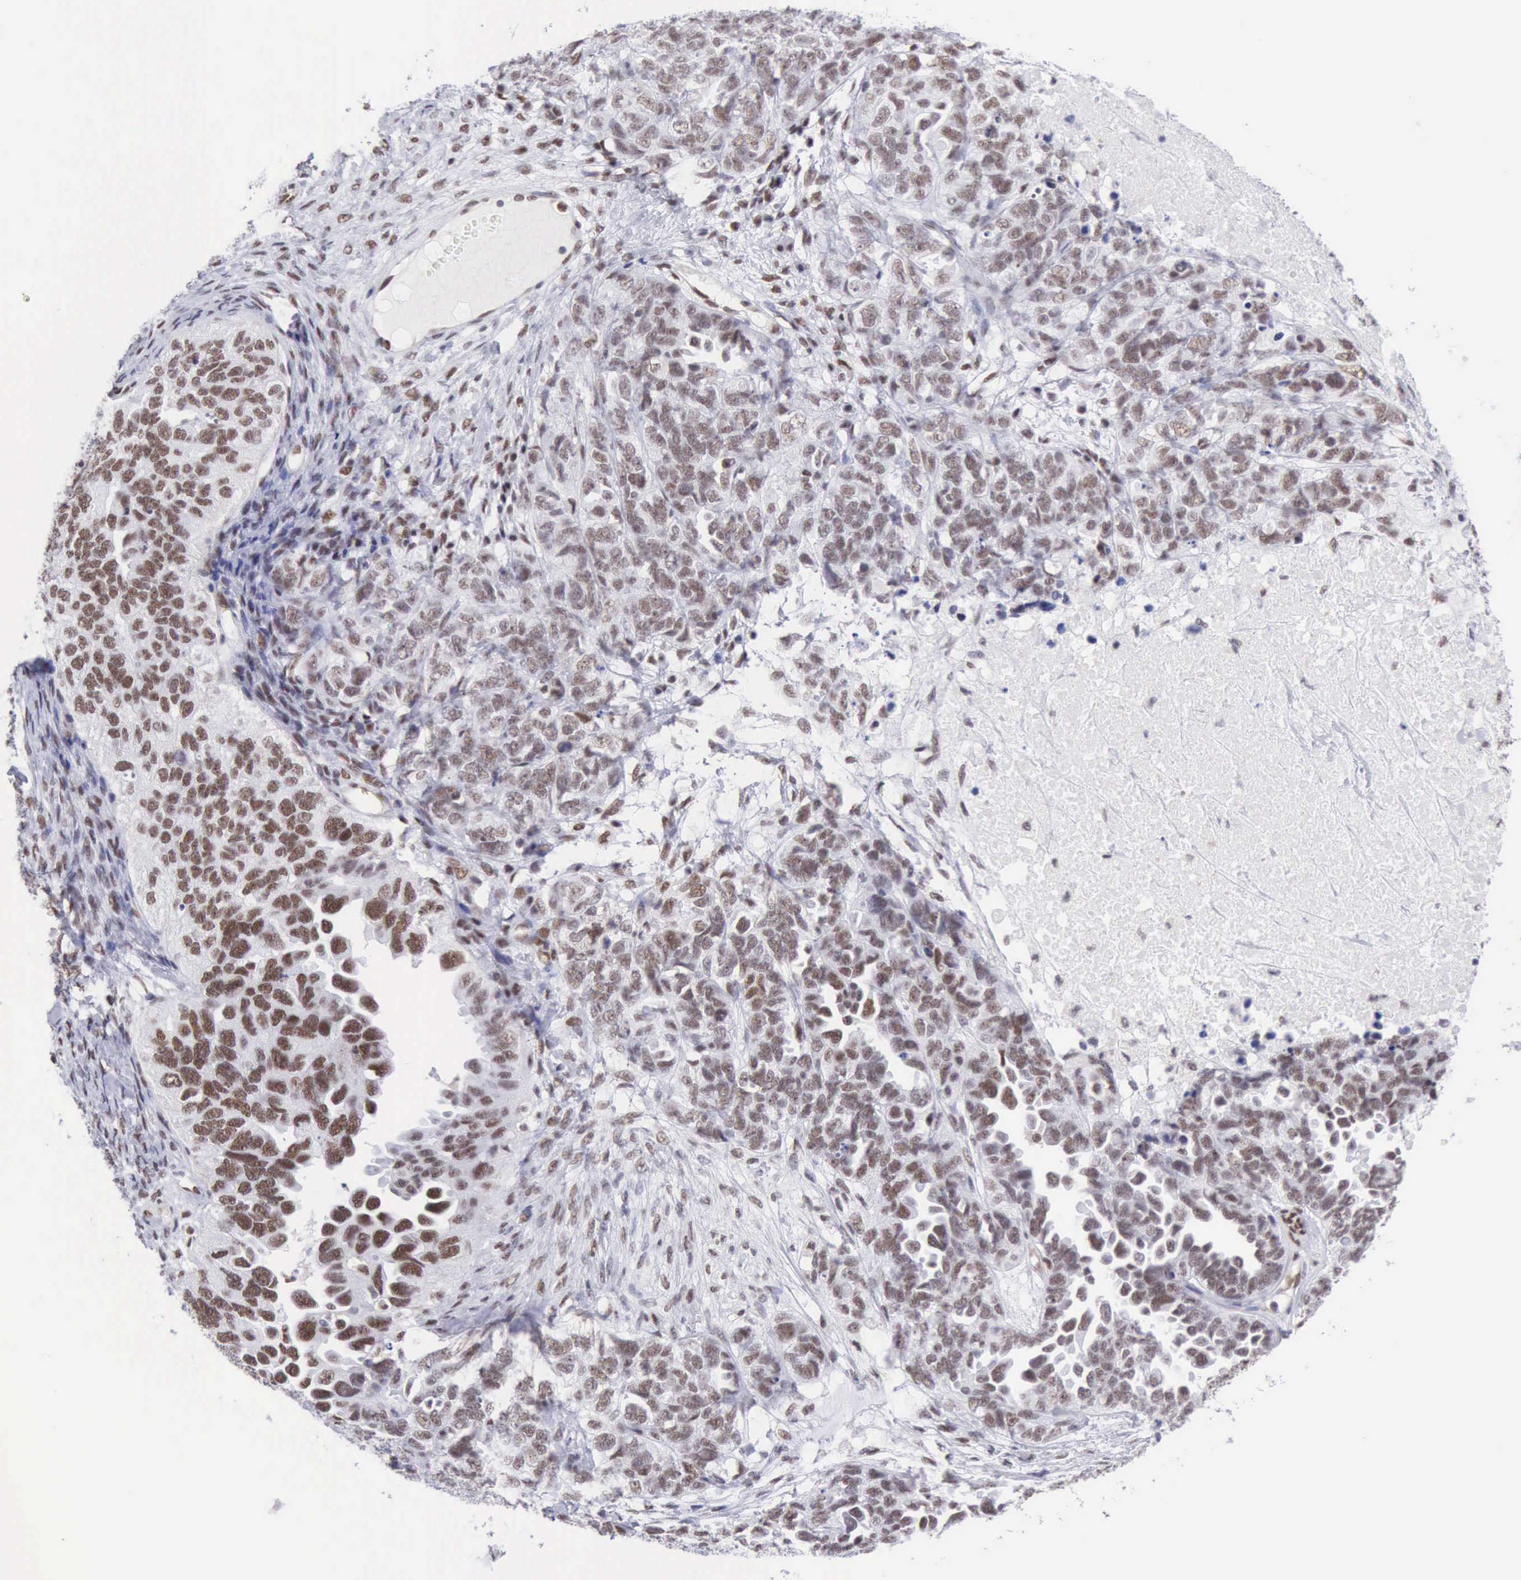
{"staining": {"intensity": "moderate", "quantity": ">75%", "location": "nuclear"}, "tissue": "ovarian cancer", "cell_type": "Tumor cells", "image_type": "cancer", "snomed": [{"axis": "morphology", "description": "Cystadenocarcinoma, serous, NOS"}, {"axis": "topography", "description": "Ovary"}], "caption": "An image of human serous cystadenocarcinoma (ovarian) stained for a protein exhibits moderate nuclear brown staining in tumor cells. The protein is stained brown, and the nuclei are stained in blue (DAB (3,3'-diaminobenzidine) IHC with brightfield microscopy, high magnification).", "gene": "ERCC4", "patient": {"sex": "female", "age": 82}}